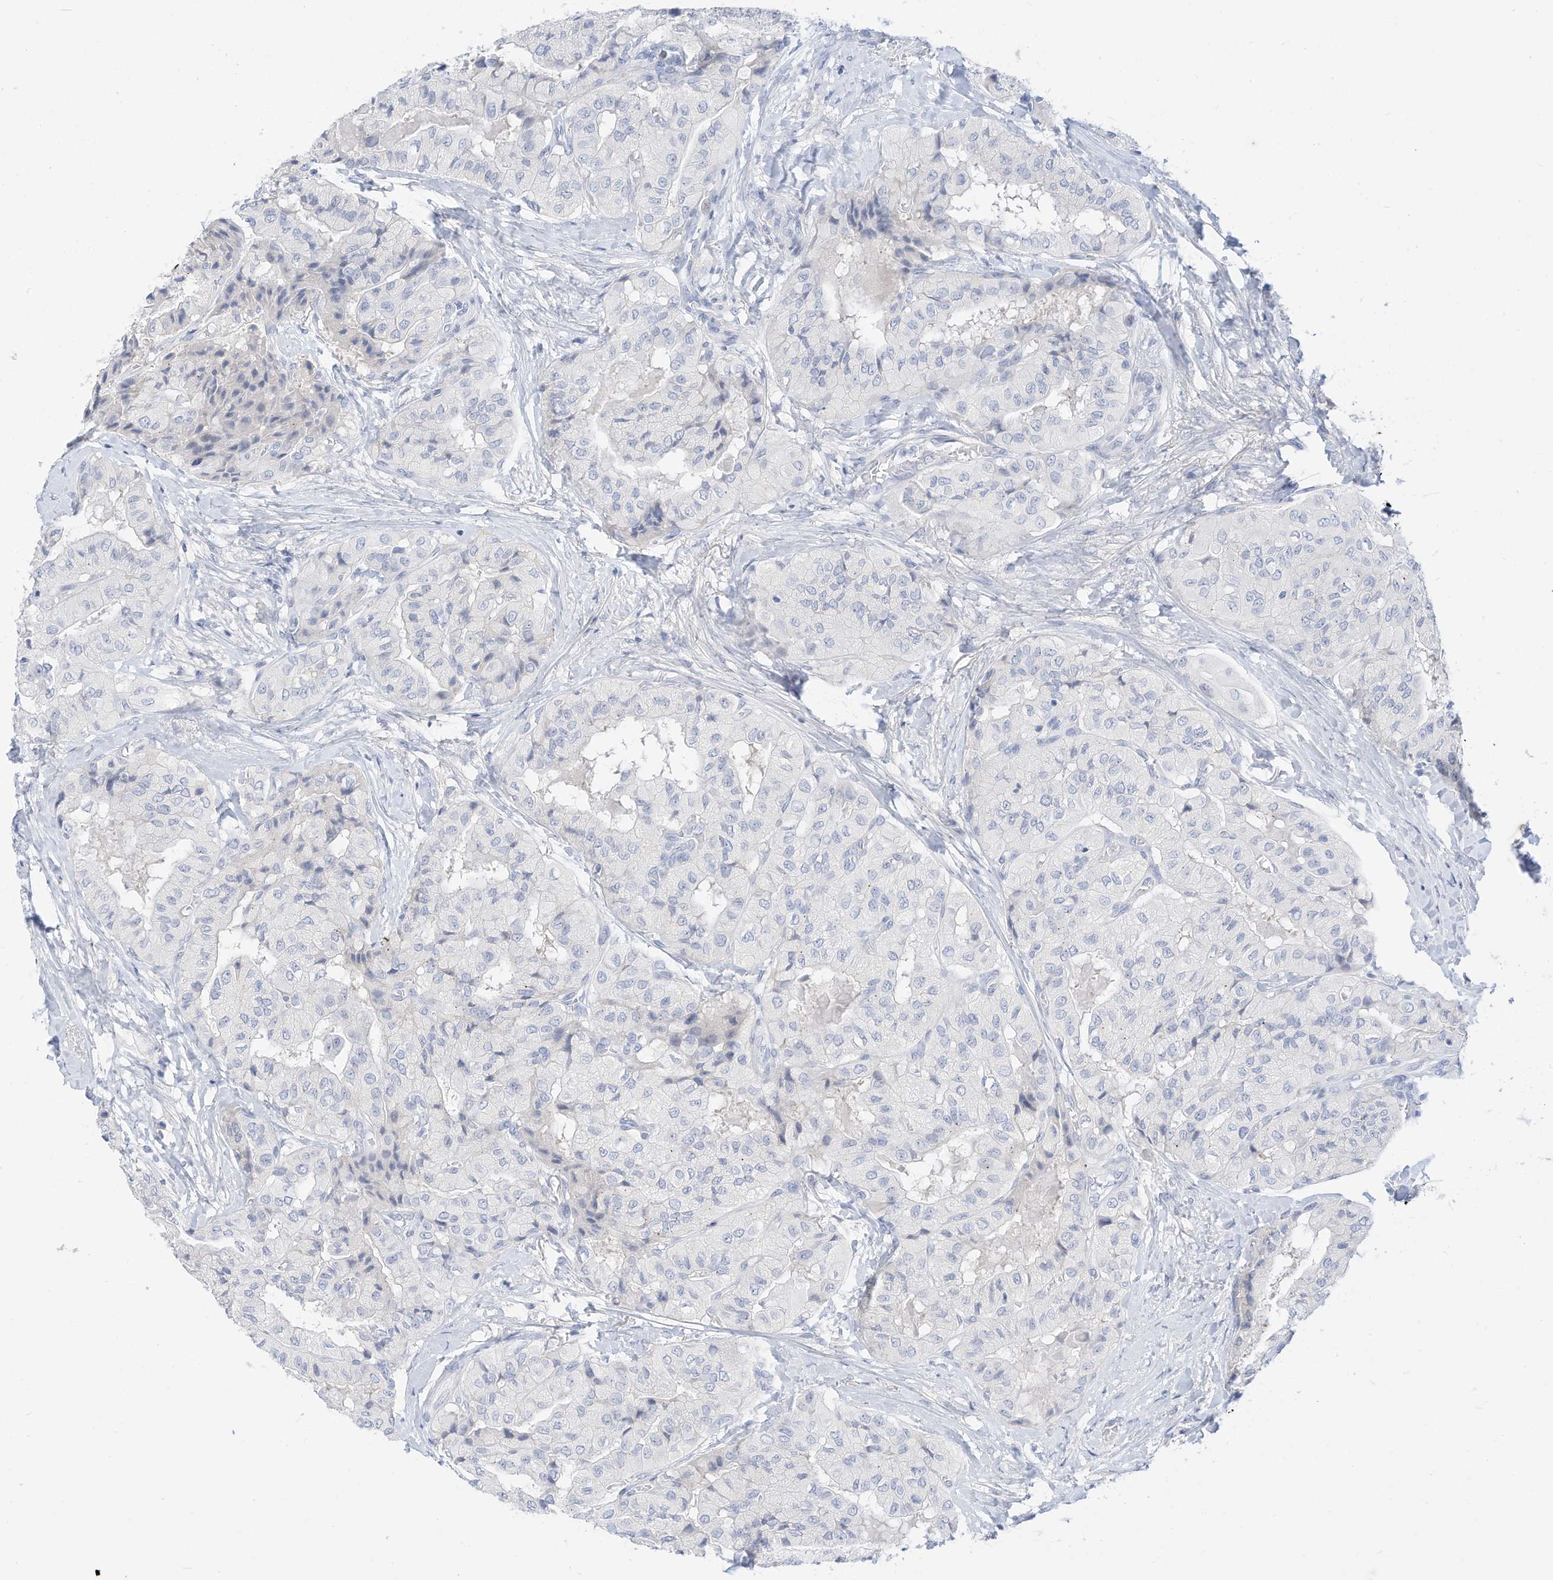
{"staining": {"intensity": "negative", "quantity": "none", "location": "none"}, "tissue": "thyroid cancer", "cell_type": "Tumor cells", "image_type": "cancer", "snomed": [{"axis": "morphology", "description": "Papillary adenocarcinoma, NOS"}, {"axis": "topography", "description": "Thyroid gland"}], "caption": "Papillary adenocarcinoma (thyroid) was stained to show a protein in brown. There is no significant expression in tumor cells.", "gene": "SPOCD1", "patient": {"sex": "female", "age": 59}}